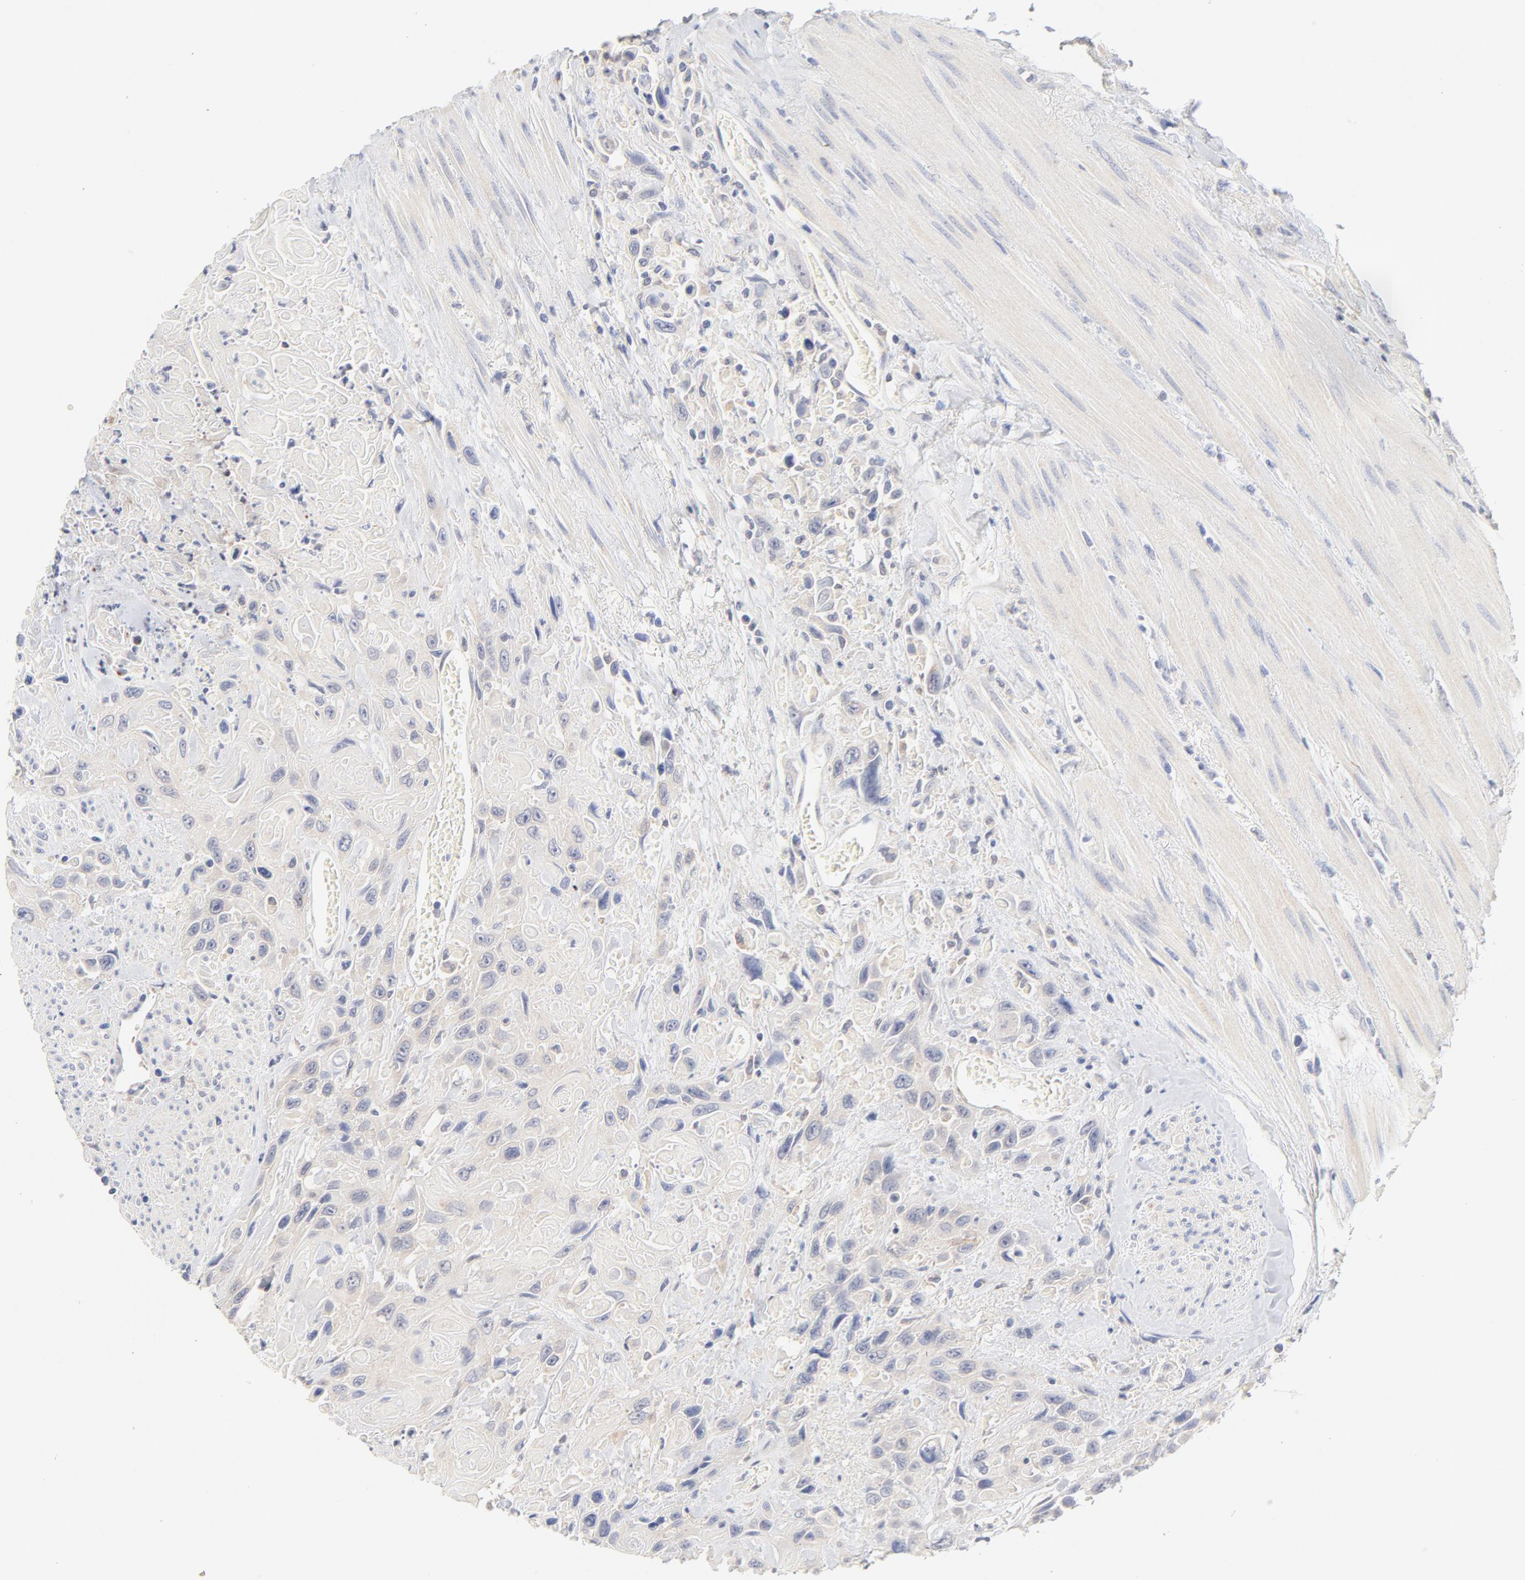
{"staining": {"intensity": "negative", "quantity": "none", "location": "none"}, "tissue": "urothelial cancer", "cell_type": "Tumor cells", "image_type": "cancer", "snomed": [{"axis": "morphology", "description": "Urothelial carcinoma, High grade"}, {"axis": "topography", "description": "Urinary bladder"}], "caption": "Immunohistochemistry histopathology image of neoplastic tissue: human high-grade urothelial carcinoma stained with DAB exhibits no significant protein staining in tumor cells.", "gene": "MTERF2", "patient": {"sex": "female", "age": 84}}